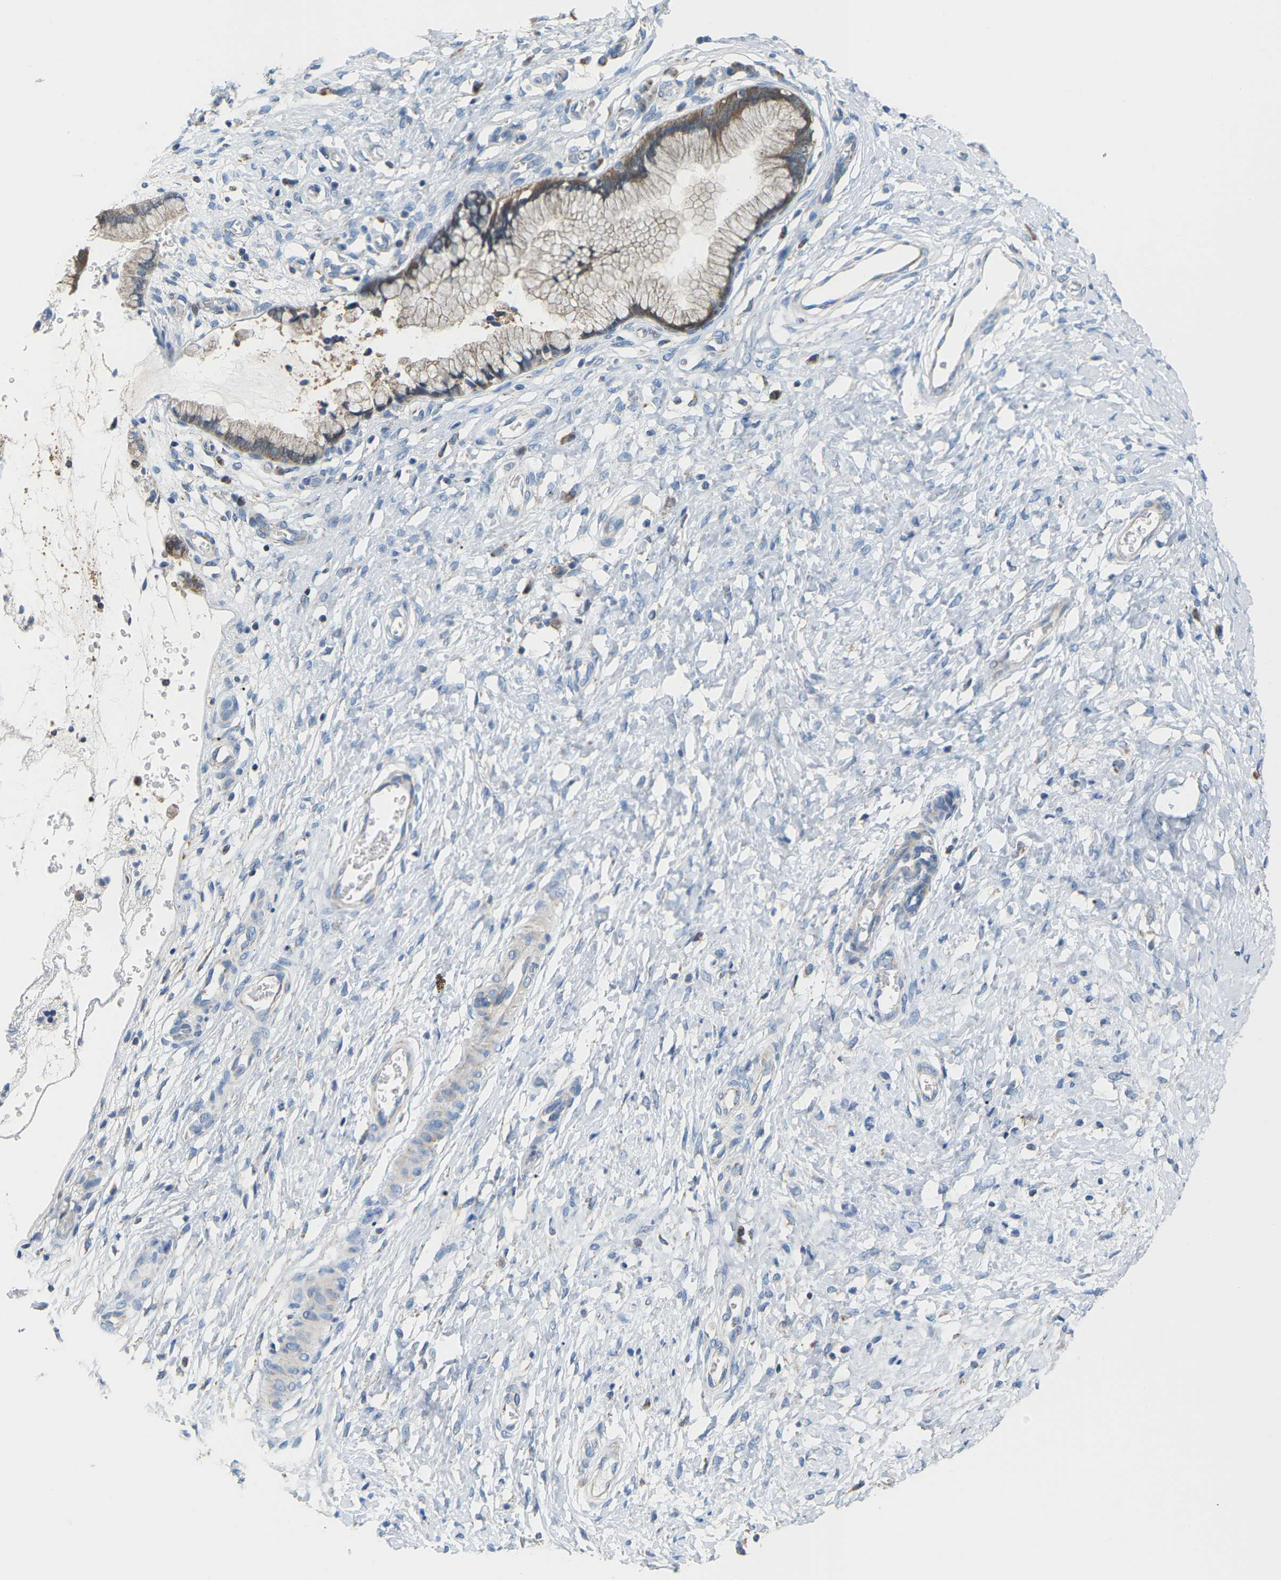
{"staining": {"intensity": "weak", "quantity": ">75%", "location": "cytoplasmic/membranous"}, "tissue": "cervix", "cell_type": "Glandular cells", "image_type": "normal", "snomed": [{"axis": "morphology", "description": "Normal tissue, NOS"}, {"axis": "topography", "description": "Cervix"}], "caption": "IHC staining of normal cervix, which displays low levels of weak cytoplasmic/membranous staining in about >75% of glandular cells indicating weak cytoplasmic/membranous protein expression. The staining was performed using DAB (3,3'-diaminobenzidine) (brown) for protein detection and nuclei were counterstained in hematoxylin (blue).", "gene": "CROT", "patient": {"sex": "female", "age": 55}}